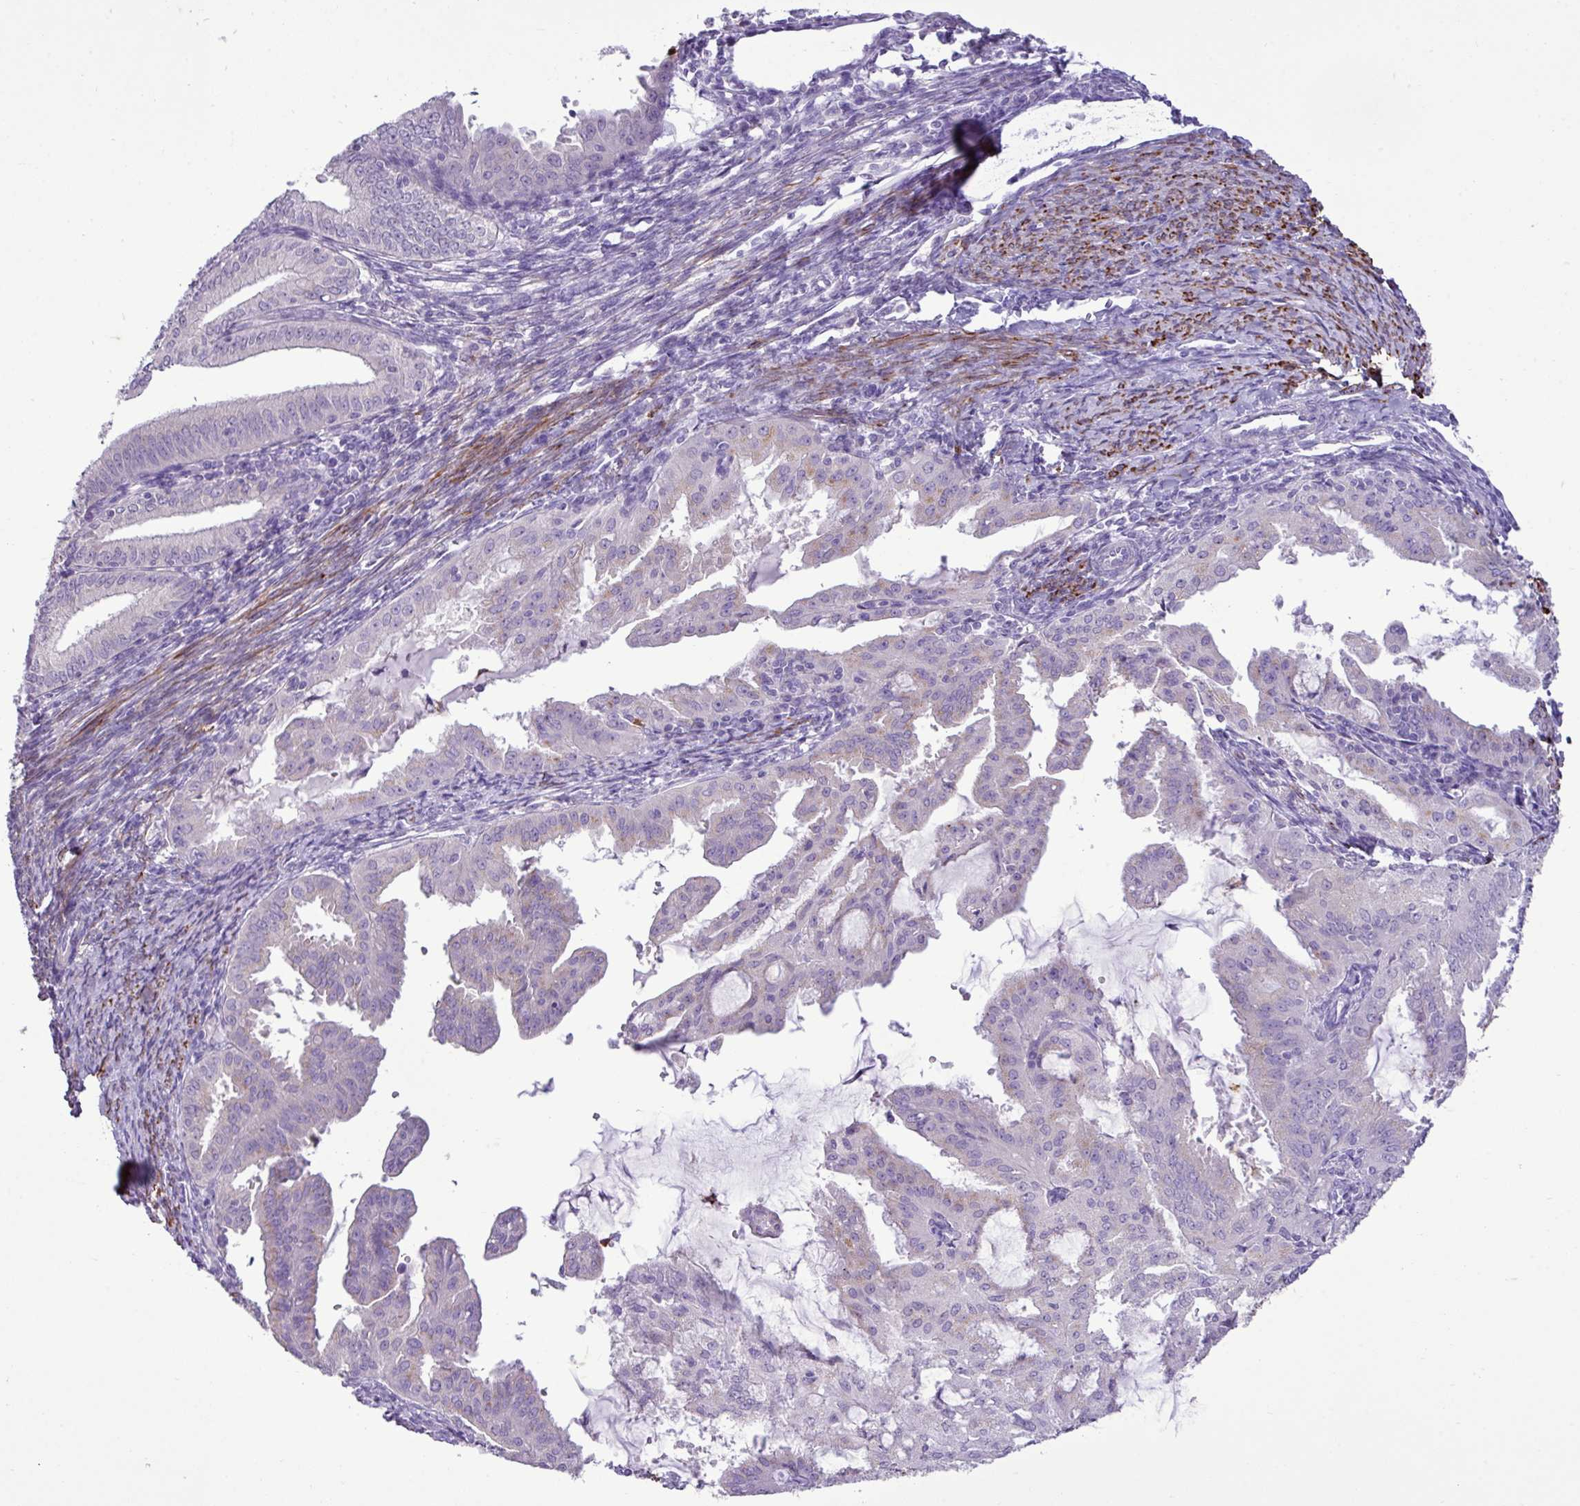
{"staining": {"intensity": "negative", "quantity": "none", "location": "none"}, "tissue": "endometrial cancer", "cell_type": "Tumor cells", "image_type": "cancer", "snomed": [{"axis": "morphology", "description": "Adenocarcinoma, NOS"}, {"axis": "topography", "description": "Endometrium"}], "caption": "A photomicrograph of endometrial cancer (adenocarcinoma) stained for a protein demonstrates no brown staining in tumor cells.", "gene": "ZSCAN5A", "patient": {"sex": "female", "age": 70}}